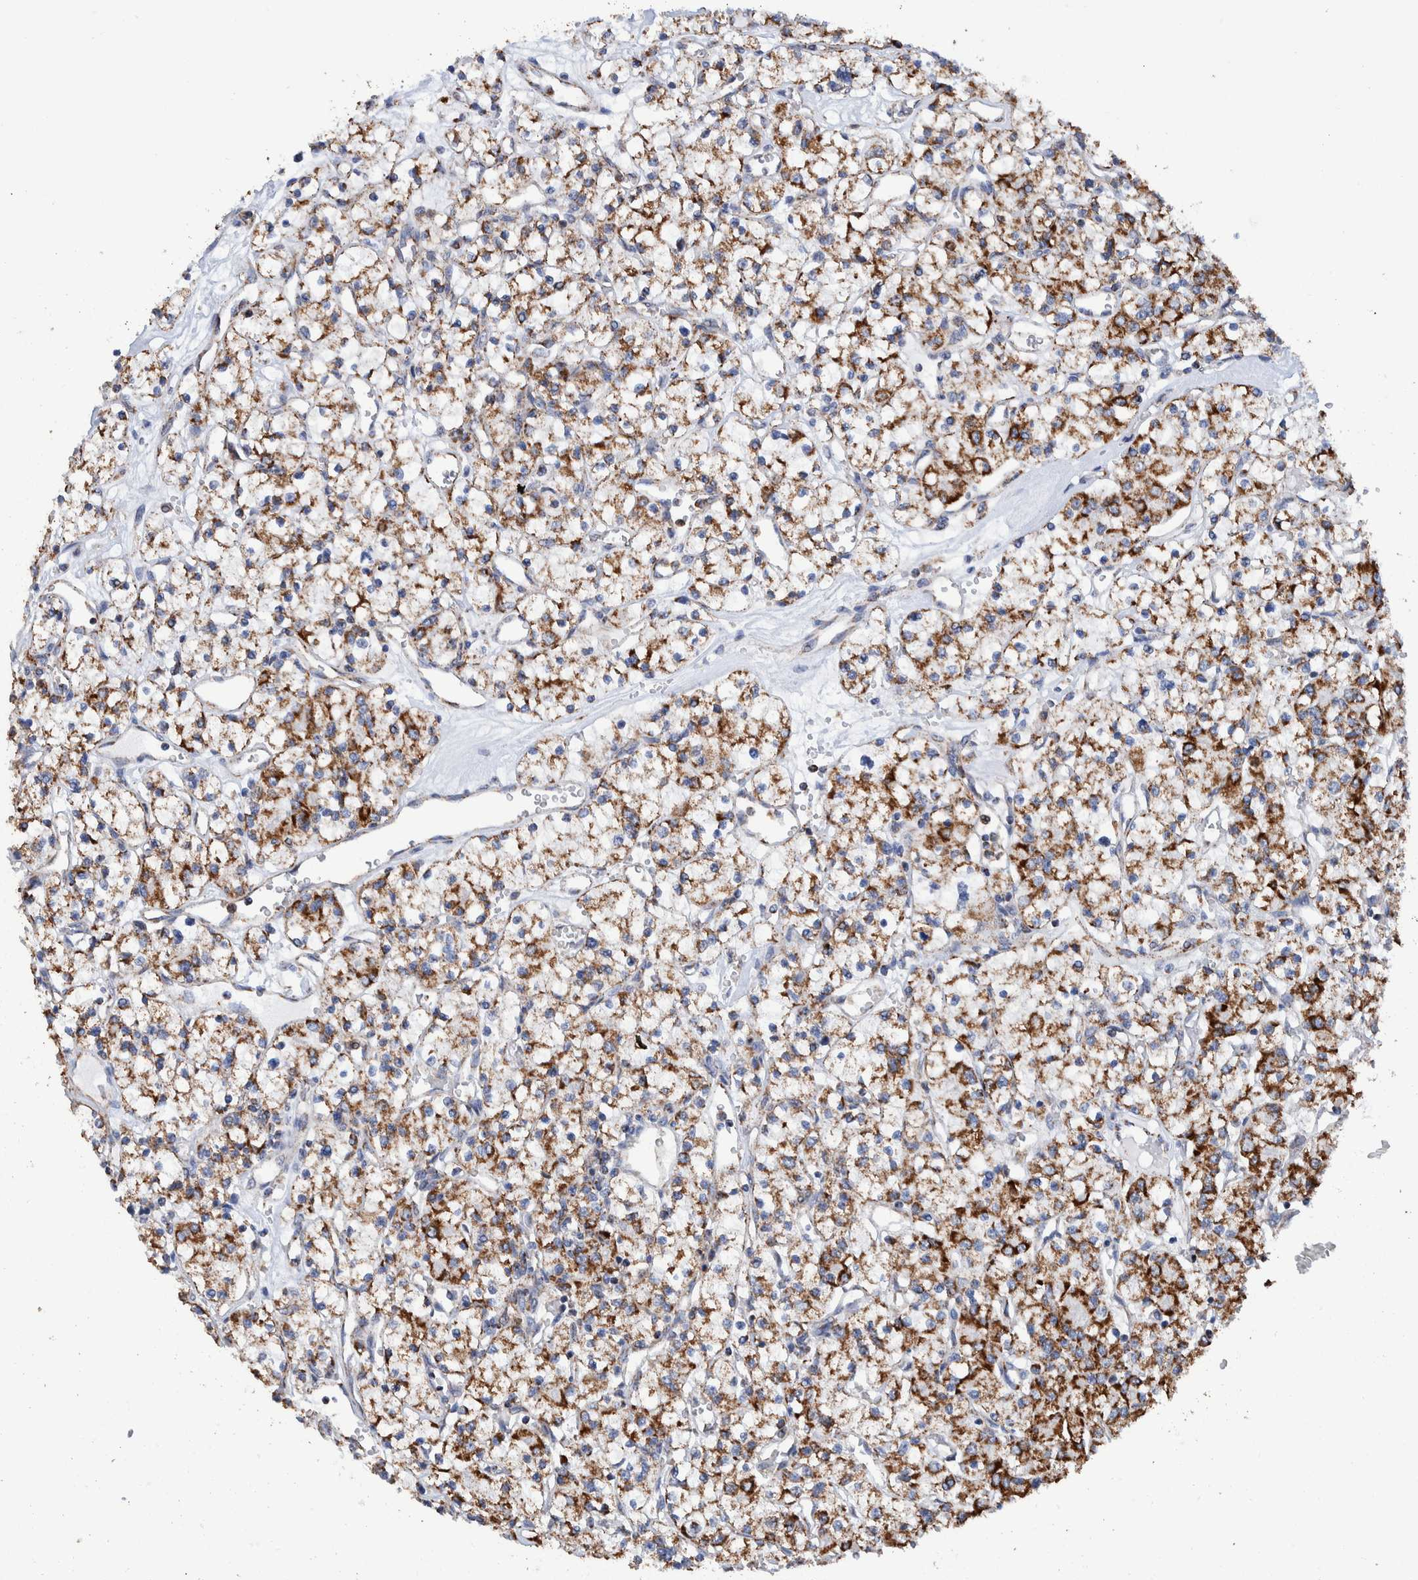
{"staining": {"intensity": "strong", "quantity": ">75%", "location": "cytoplasmic/membranous"}, "tissue": "renal cancer", "cell_type": "Tumor cells", "image_type": "cancer", "snomed": [{"axis": "morphology", "description": "Adenocarcinoma, NOS"}, {"axis": "topography", "description": "Kidney"}], "caption": "Protein staining of renal cancer (adenocarcinoma) tissue exhibits strong cytoplasmic/membranous staining in approximately >75% of tumor cells. The staining was performed using DAB, with brown indicating positive protein expression. Nuclei are stained blue with hematoxylin.", "gene": "DECR1", "patient": {"sex": "female", "age": 59}}